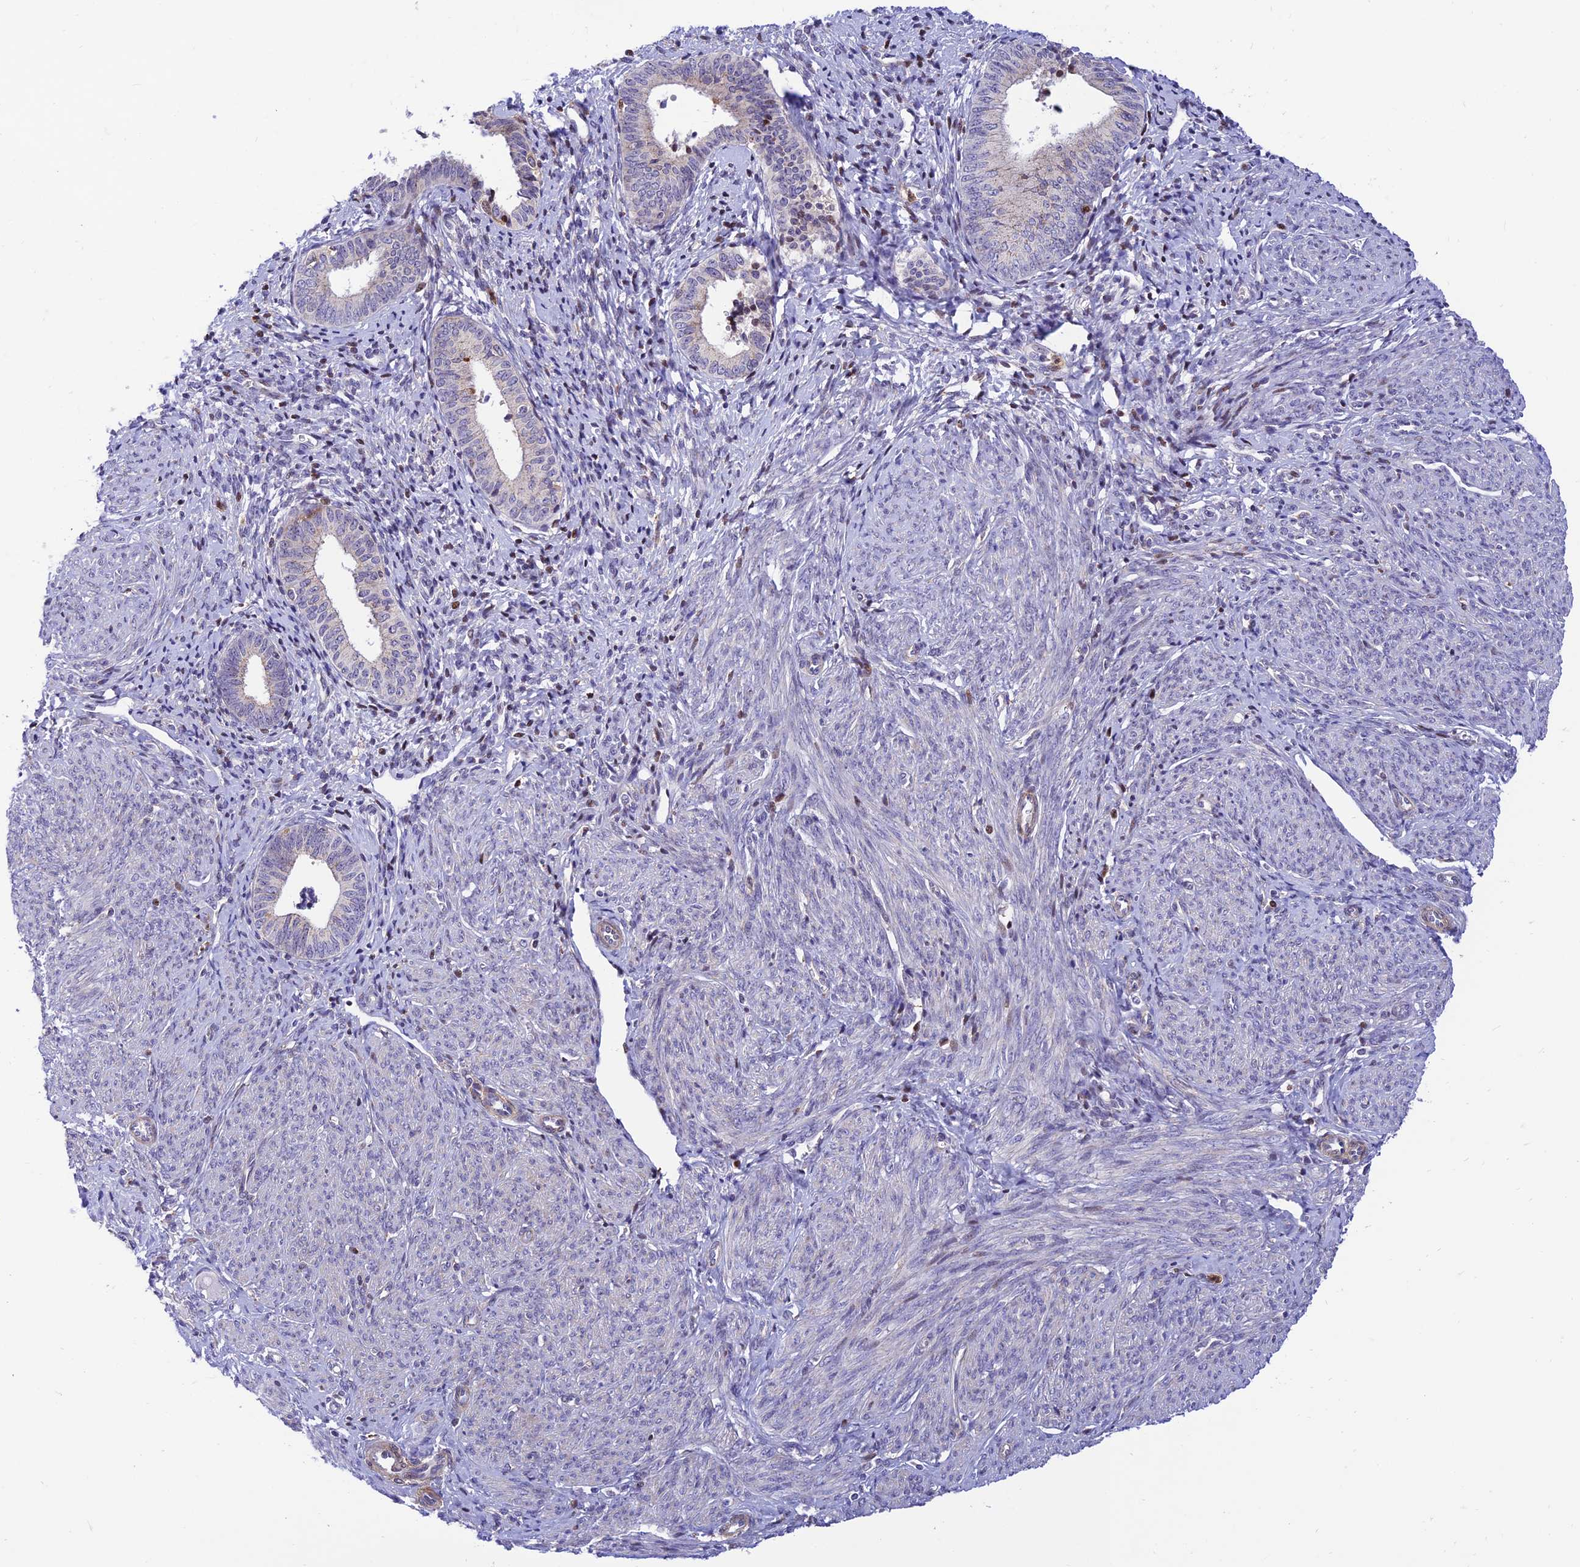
{"staining": {"intensity": "negative", "quantity": "none", "location": "none"}, "tissue": "endometrial cancer", "cell_type": "Tumor cells", "image_type": "cancer", "snomed": [{"axis": "morphology", "description": "Adenocarcinoma, NOS"}, {"axis": "topography", "description": "Endometrium"}], "caption": "This is a histopathology image of immunohistochemistry staining of adenocarcinoma (endometrial), which shows no positivity in tumor cells.", "gene": "FAM186B", "patient": {"sex": "female", "age": 79}}